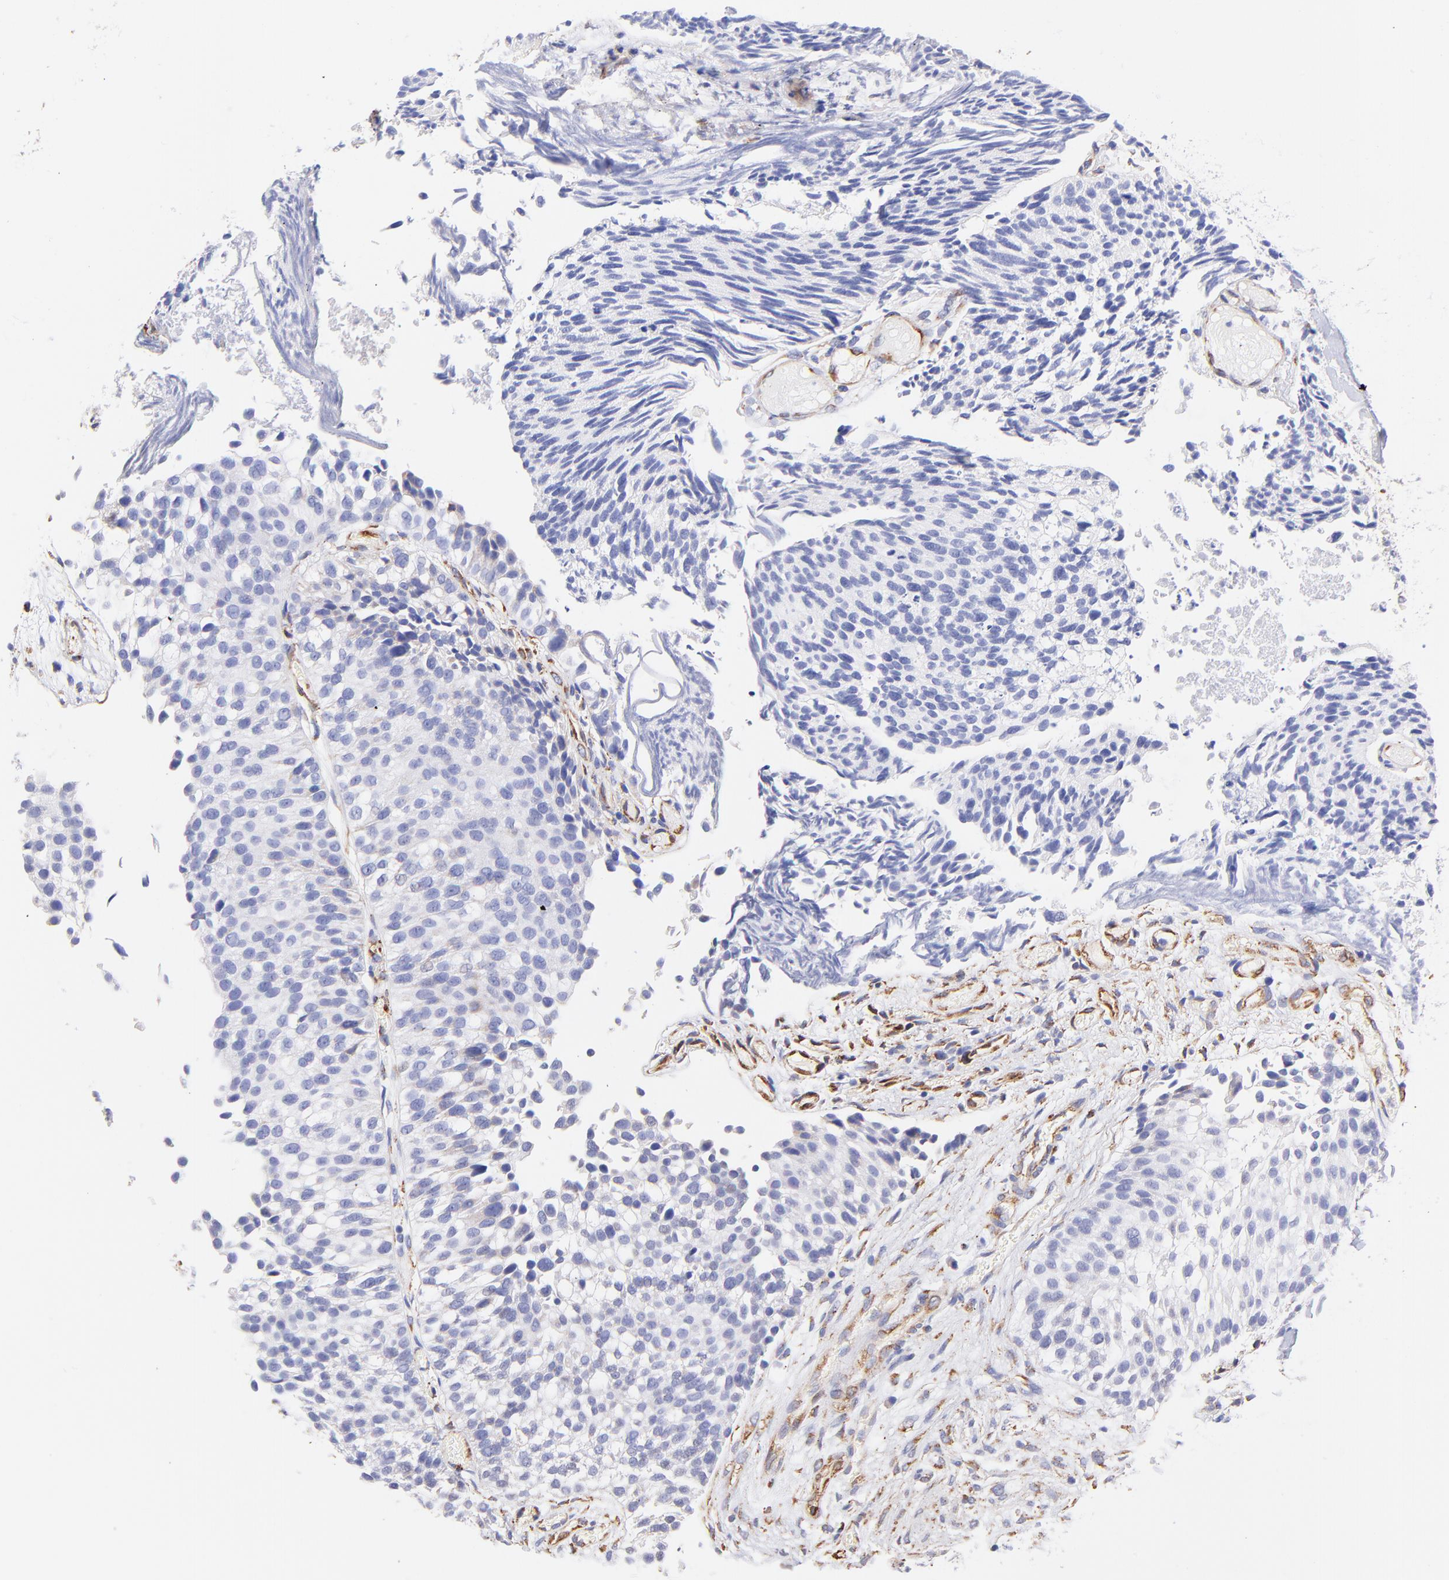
{"staining": {"intensity": "negative", "quantity": "none", "location": "none"}, "tissue": "urothelial cancer", "cell_type": "Tumor cells", "image_type": "cancer", "snomed": [{"axis": "morphology", "description": "Urothelial carcinoma, Low grade"}, {"axis": "topography", "description": "Urinary bladder"}], "caption": "Immunohistochemical staining of urothelial carcinoma (low-grade) displays no significant staining in tumor cells. (Stains: DAB IHC with hematoxylin counter stain, Microscopy: brightfield microscopy at high magnification).", "gene": "SPARC", "patient": {"sex": "male", "age": 84}}